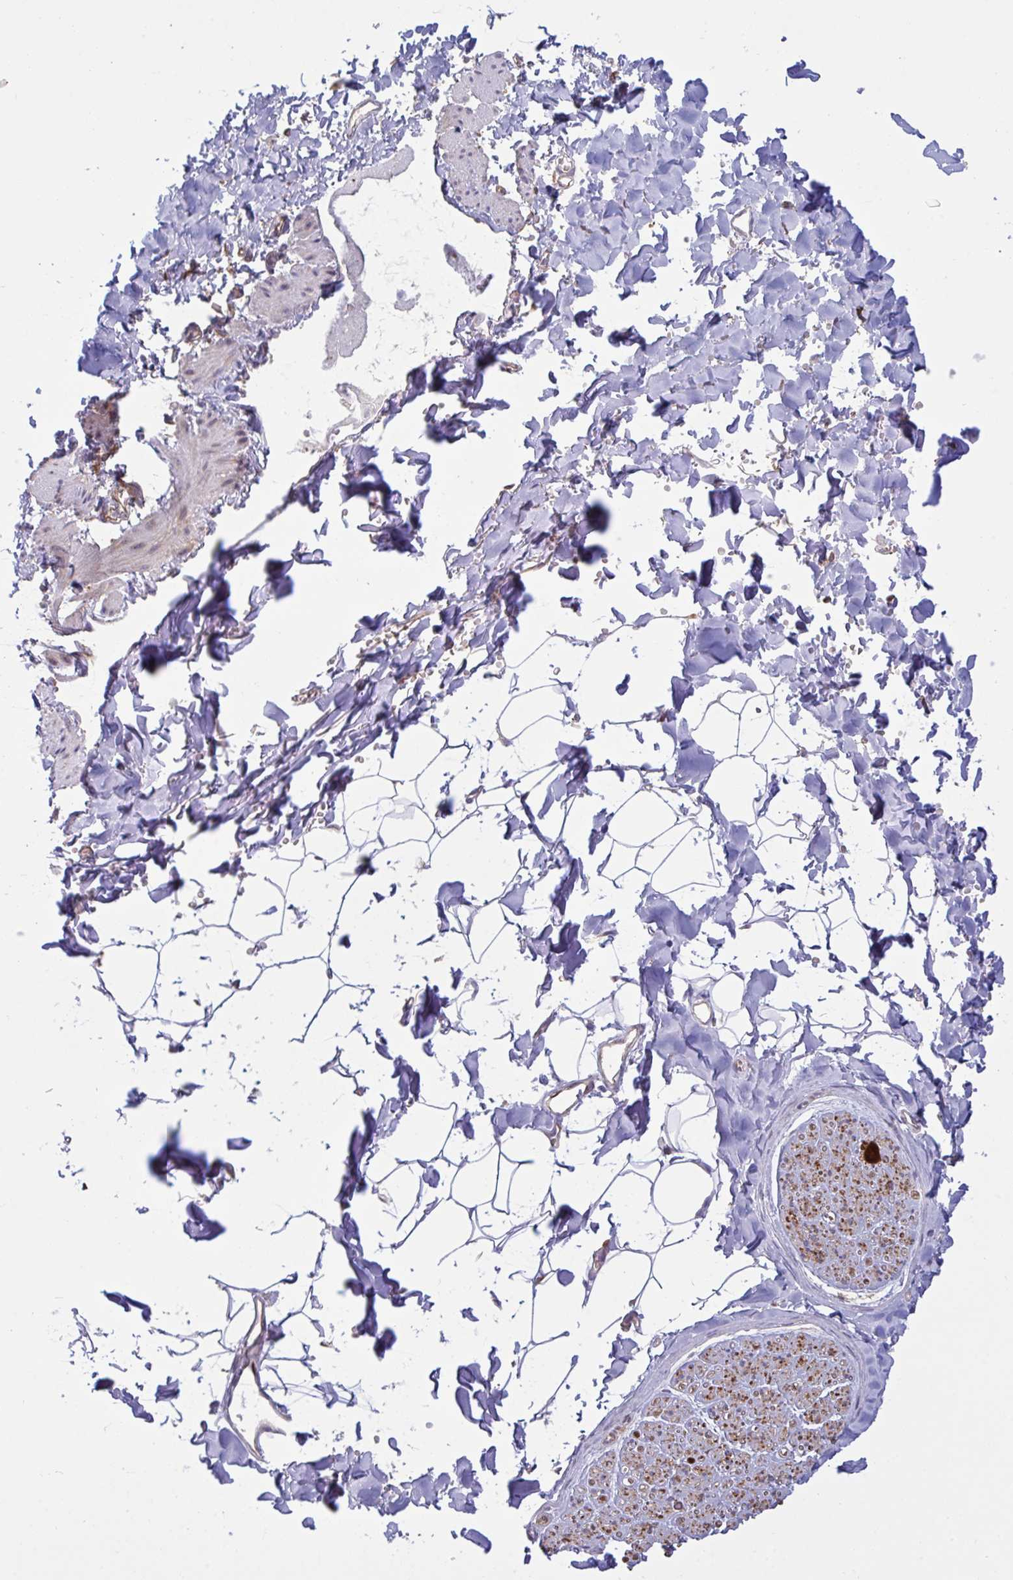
{"staining": {"intensity": "negative", "quantity": "none", "location": "none"}, "tissue": "adipose tissue", "cell_type": "Adipocytes", "image_type": "normal", "snomed": [{"axis": "morphology", "description": "Normal tissue, NOS"}, {"axis": "topography", "description": "Cartilage tissue"}, {"axis": "topography", "description": "Bronchus"}, {"axis": "topography", "description": "Peripheral nerve tissue"}], "caption": "Immunohistochemistry image of benign adipose tissue stained for a protein (brown), which displays no staining in adipocytes. (DAB immunohistochemistry, high magnification).", "gene": "PRRT4", "patient": {"sex": "female", "age": 59}}